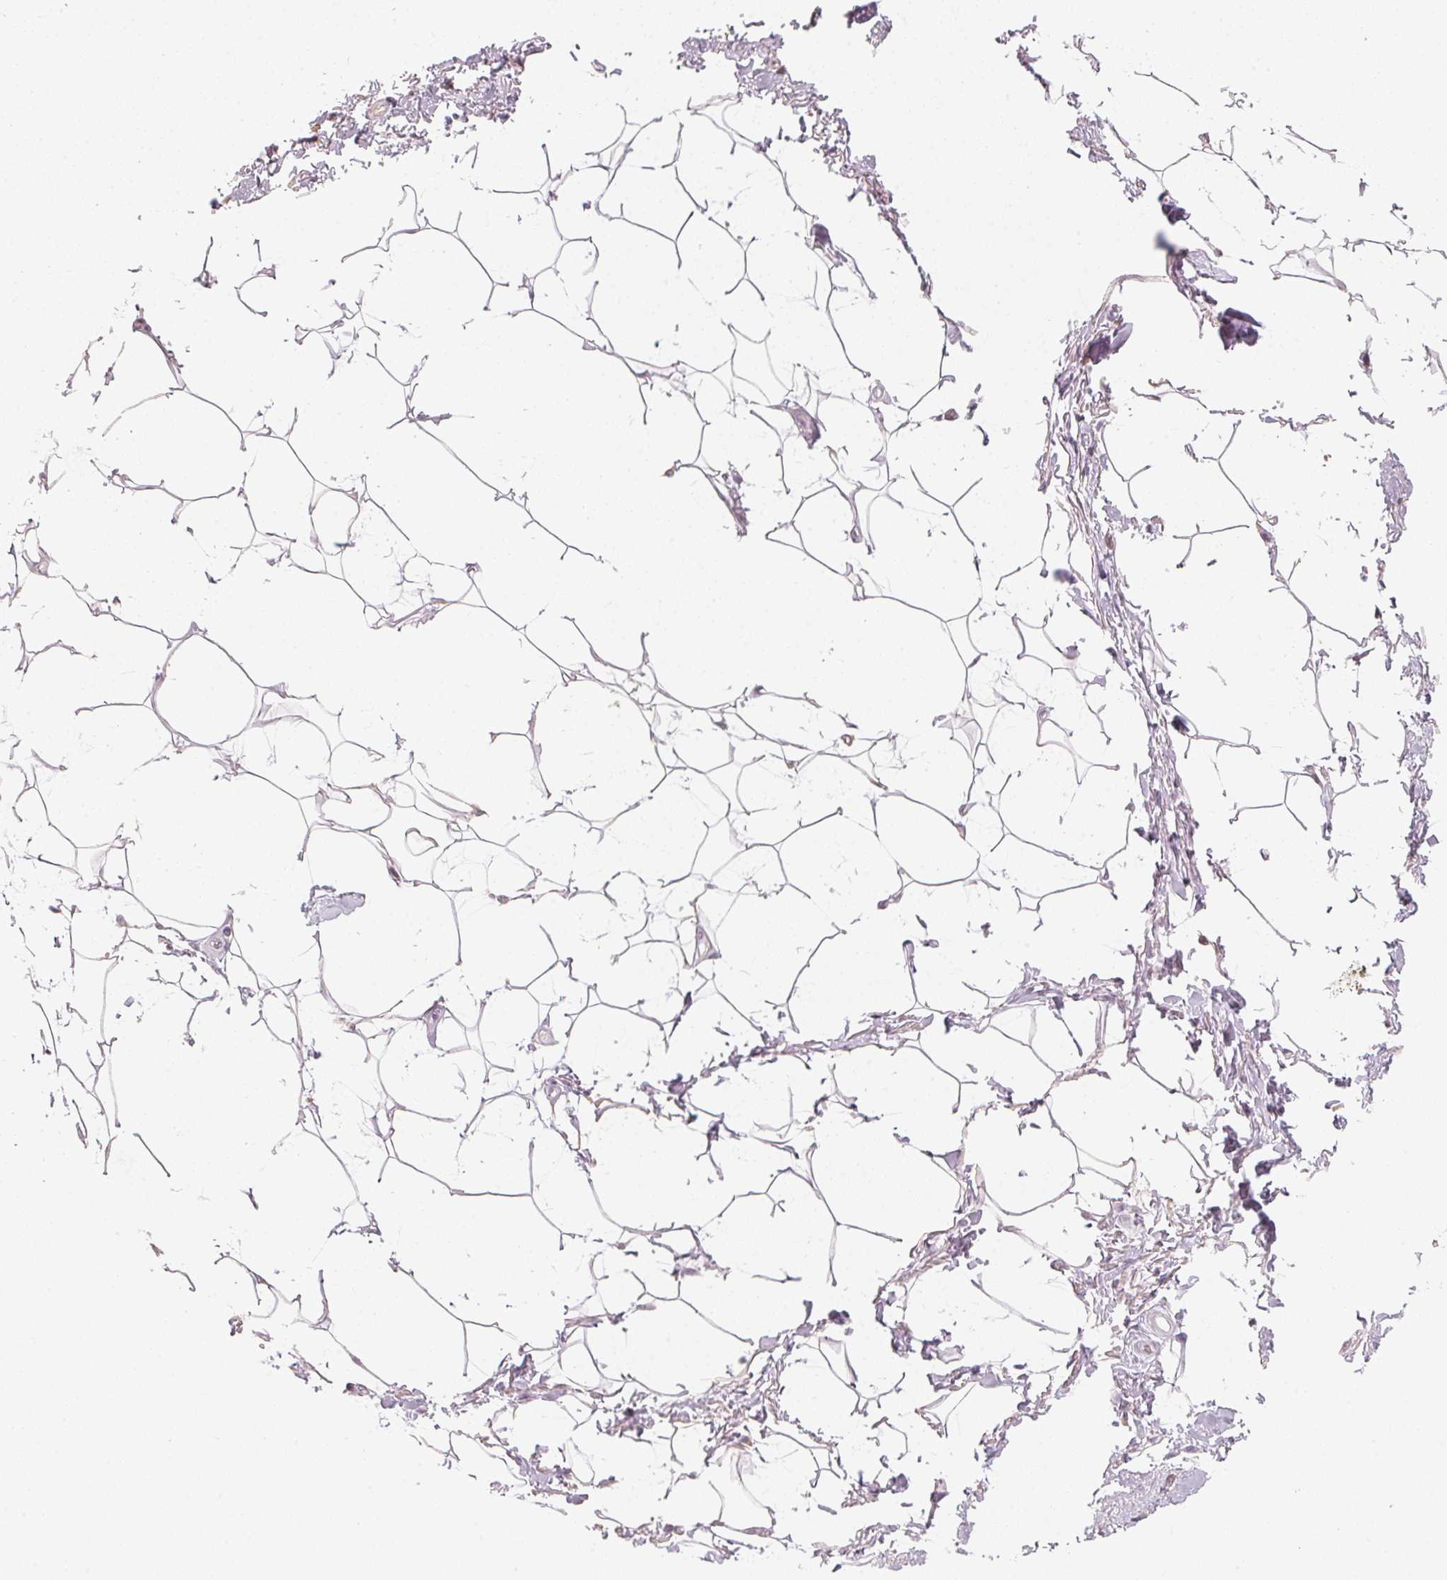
{"staining": {"intensity": "negative", "quantity": "none", "location": "none"}, "tissue": "adipose tissue", "cell_type": "Adipocytes", "image_type": "normal", "snomed": [{"axis": "morphology", "description": "Normal tissue, NOS"}, {"axis": "topography", "description": "Peripheral nerve tissue"}], "caption": "An image of adipose tissue stained for a protein exhibits no brown staining in adipocytes.", "gene": "ANKRD31", "patient": {"sex": "male", "age": 51}}